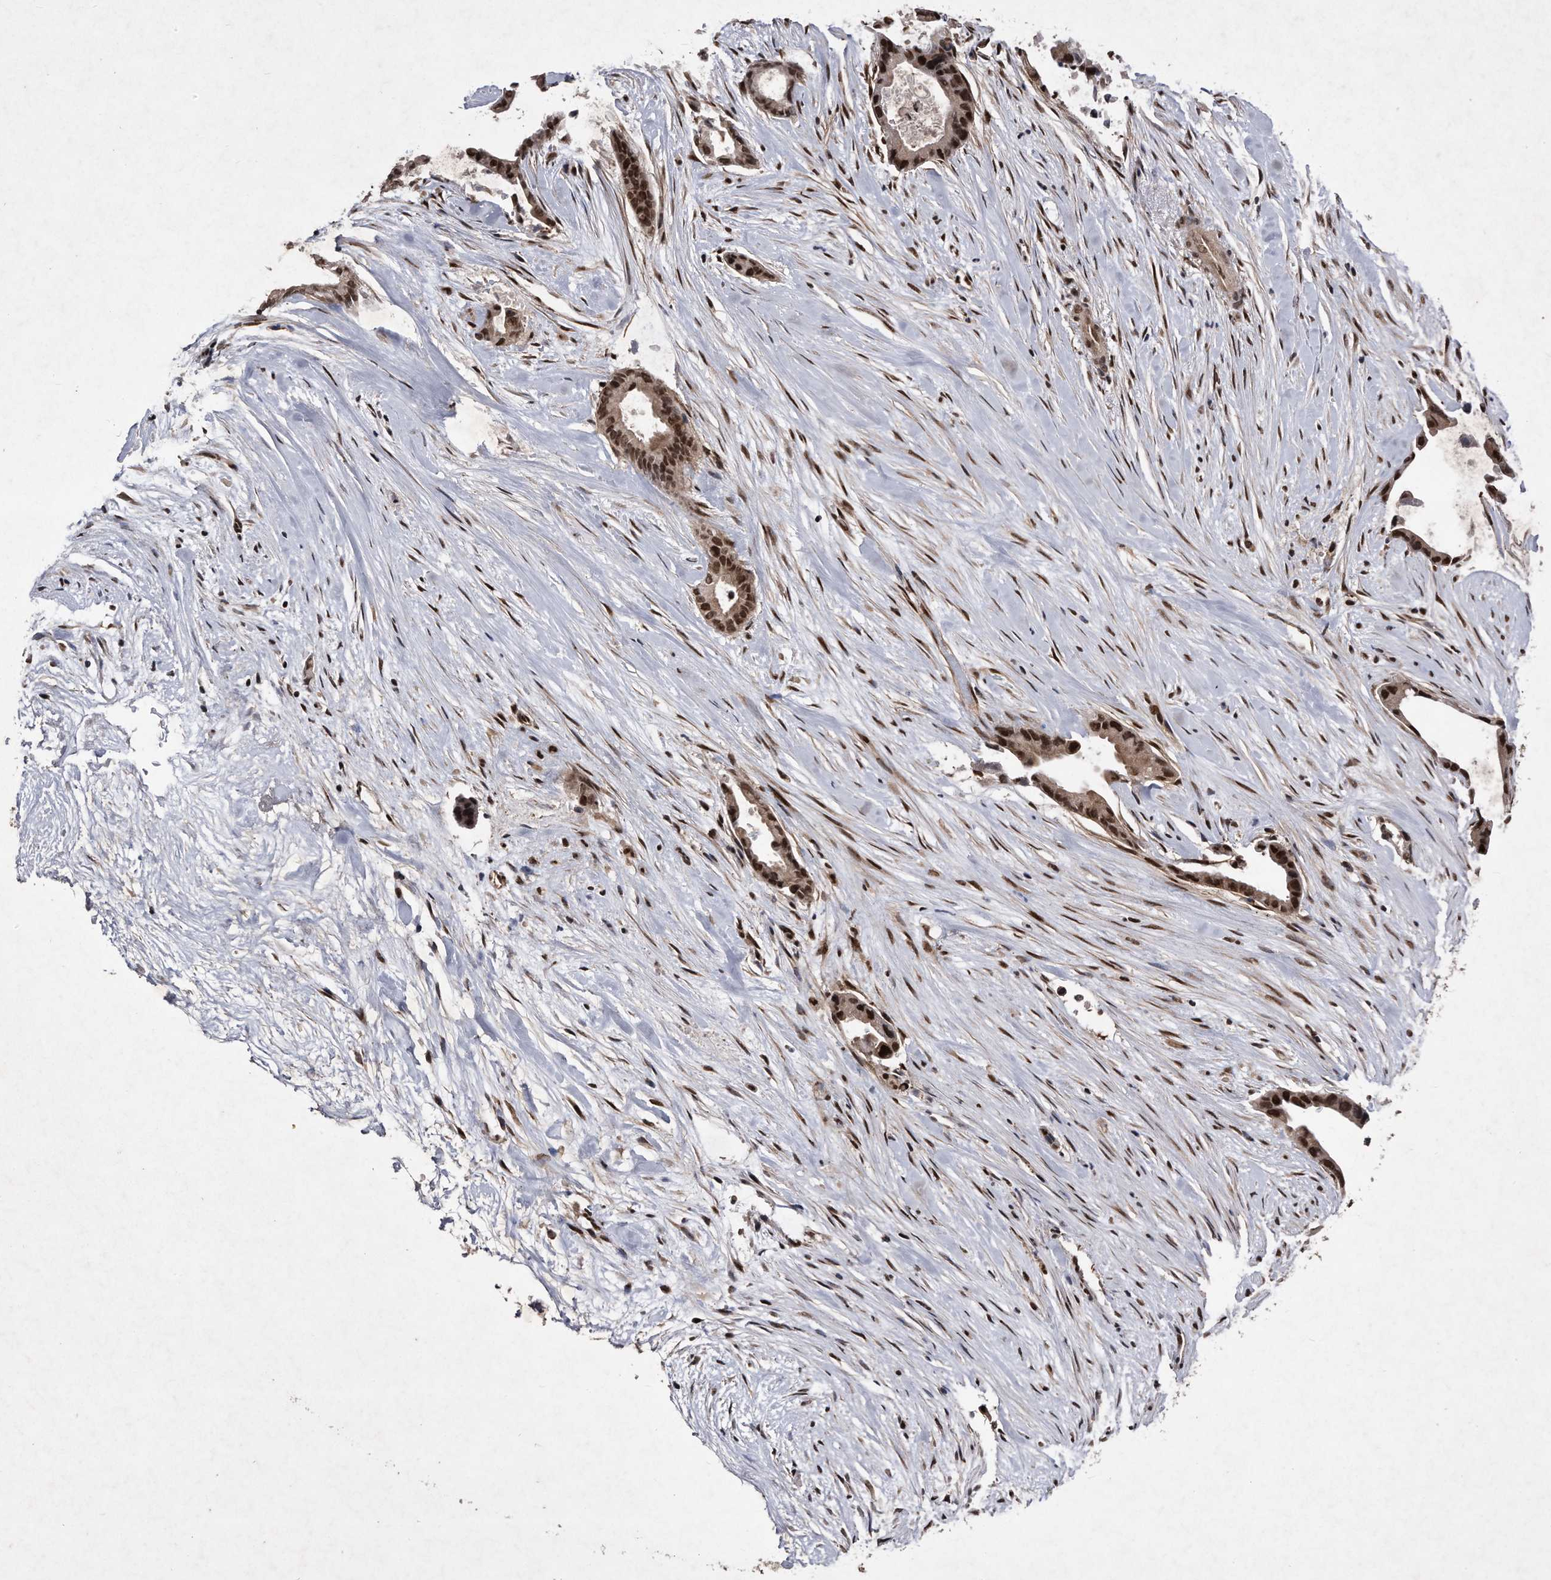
{"staining": {"intensity": "strong", "quantity": ">75%", "location": "nuclear"}, "tissue": "liver cancer", "cell_type": "Tumor cells", "image_type": "cancer", "snomed": [{"axis": "morphology", "description": "Cholangiocarcinoma"}, {"axis": "topography", "description": "Liver"}], "caption": "A photomicrograph showing strong nuclear staining in about >75% of tumor cells in liver cancer, as visualized by brown immunohistochemical staining.", "gene": "RAD23B", "patient": {"sex": "female", "age": 55}}